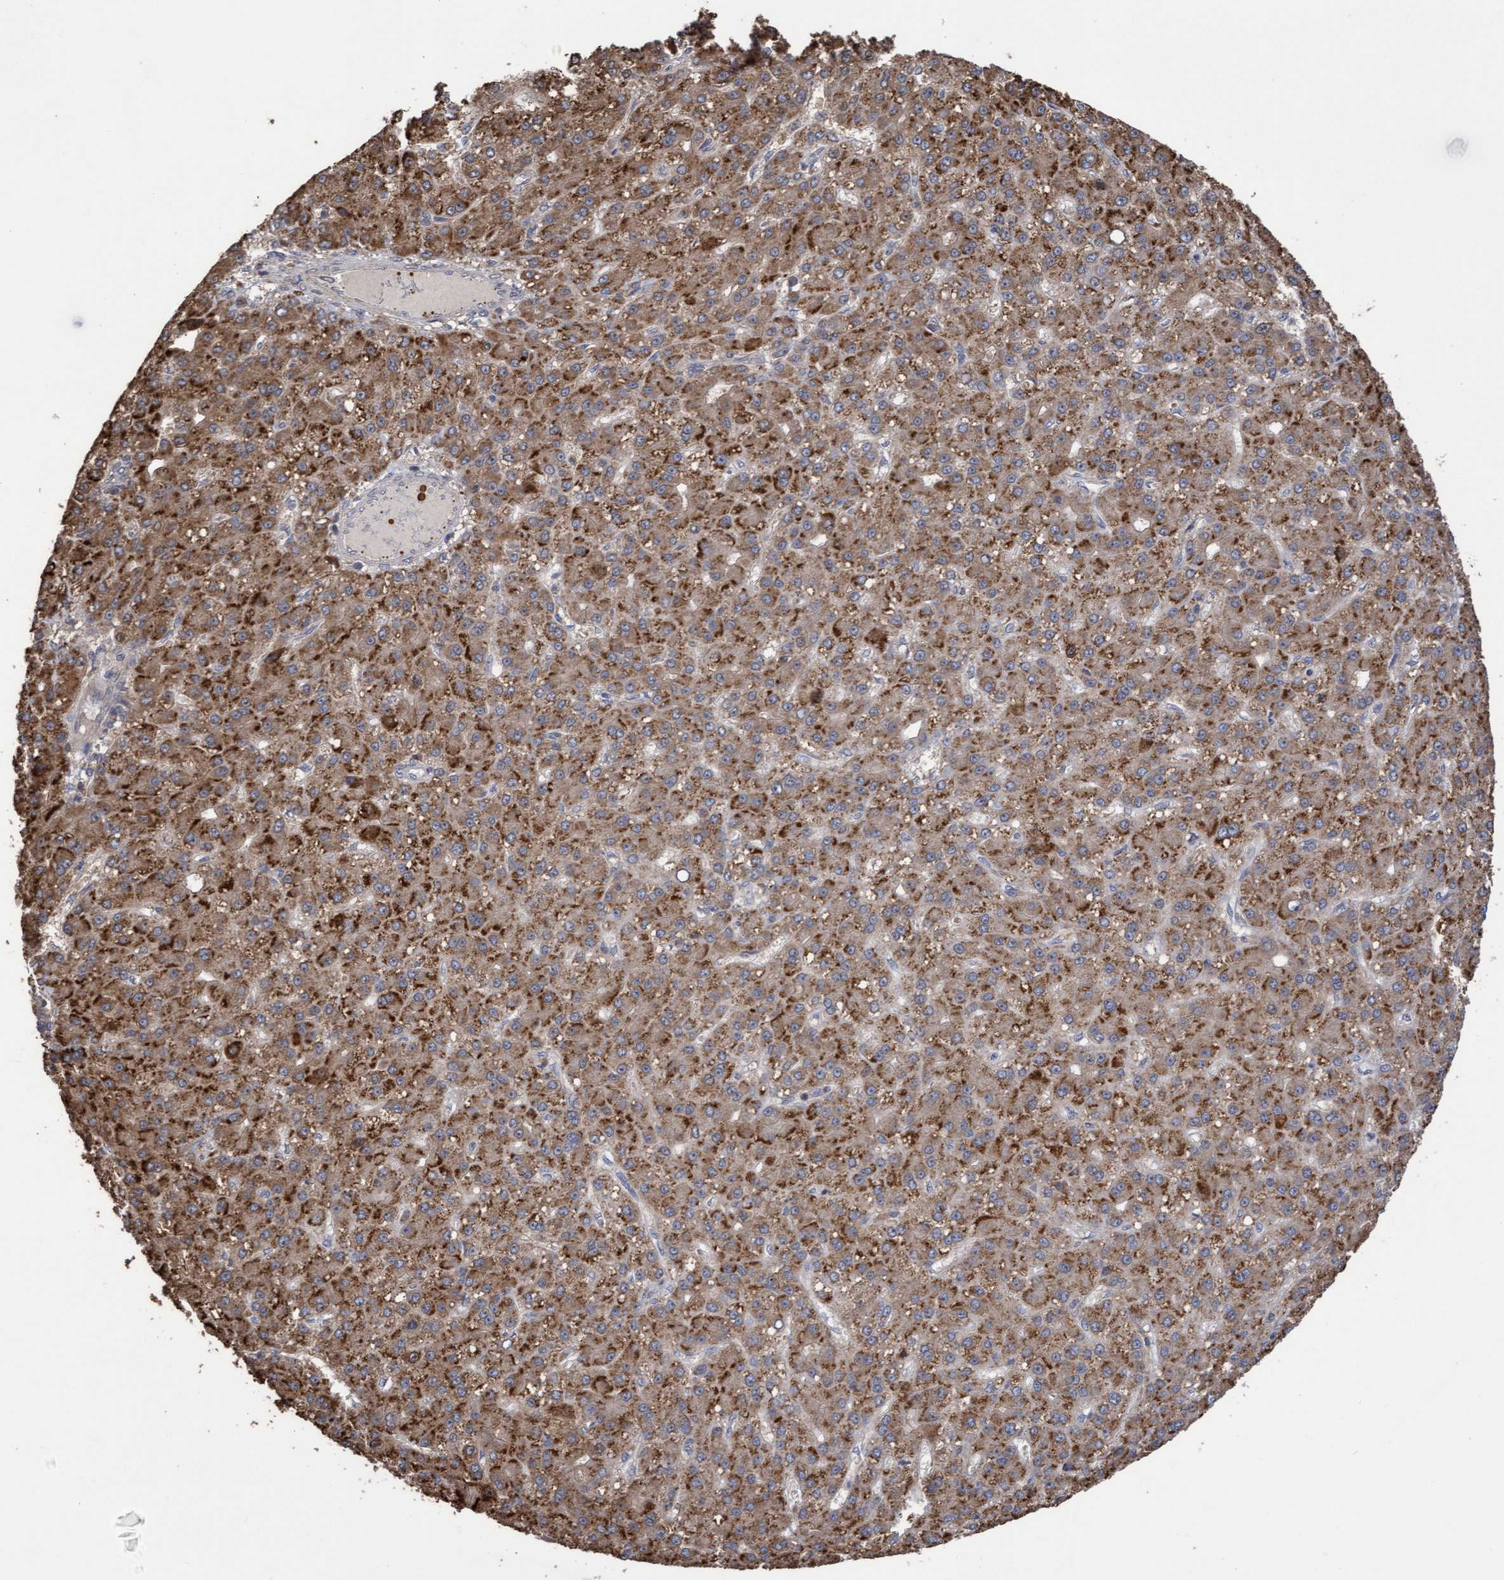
{"staining": {"intensity": "strong", "quantity": ">75%", "location": "cytoplasmic/membranous"}, "tissue": "liver cancer", "cell_type": "Tumor cells", "image_type": "cancer", "snomed": [{"axis": "morphology", "description": "Carcinoma, Hepatocellular, NOS"}, {"axis": "topography", "description": "Liver"}], "caption": "The histopathology image shows immunohistochemical staining of liver hepatocellular carcinoma. There is strong cytoplasmic/membranous positivity is appreciated in about >75% of tumor cells. Using DAB (brown) and hematoxylin (blue) stains, captured at high magnification using brightfield microscopy.", "gene": "SLBP", "patient": {"sex": "male", "age": 67}}